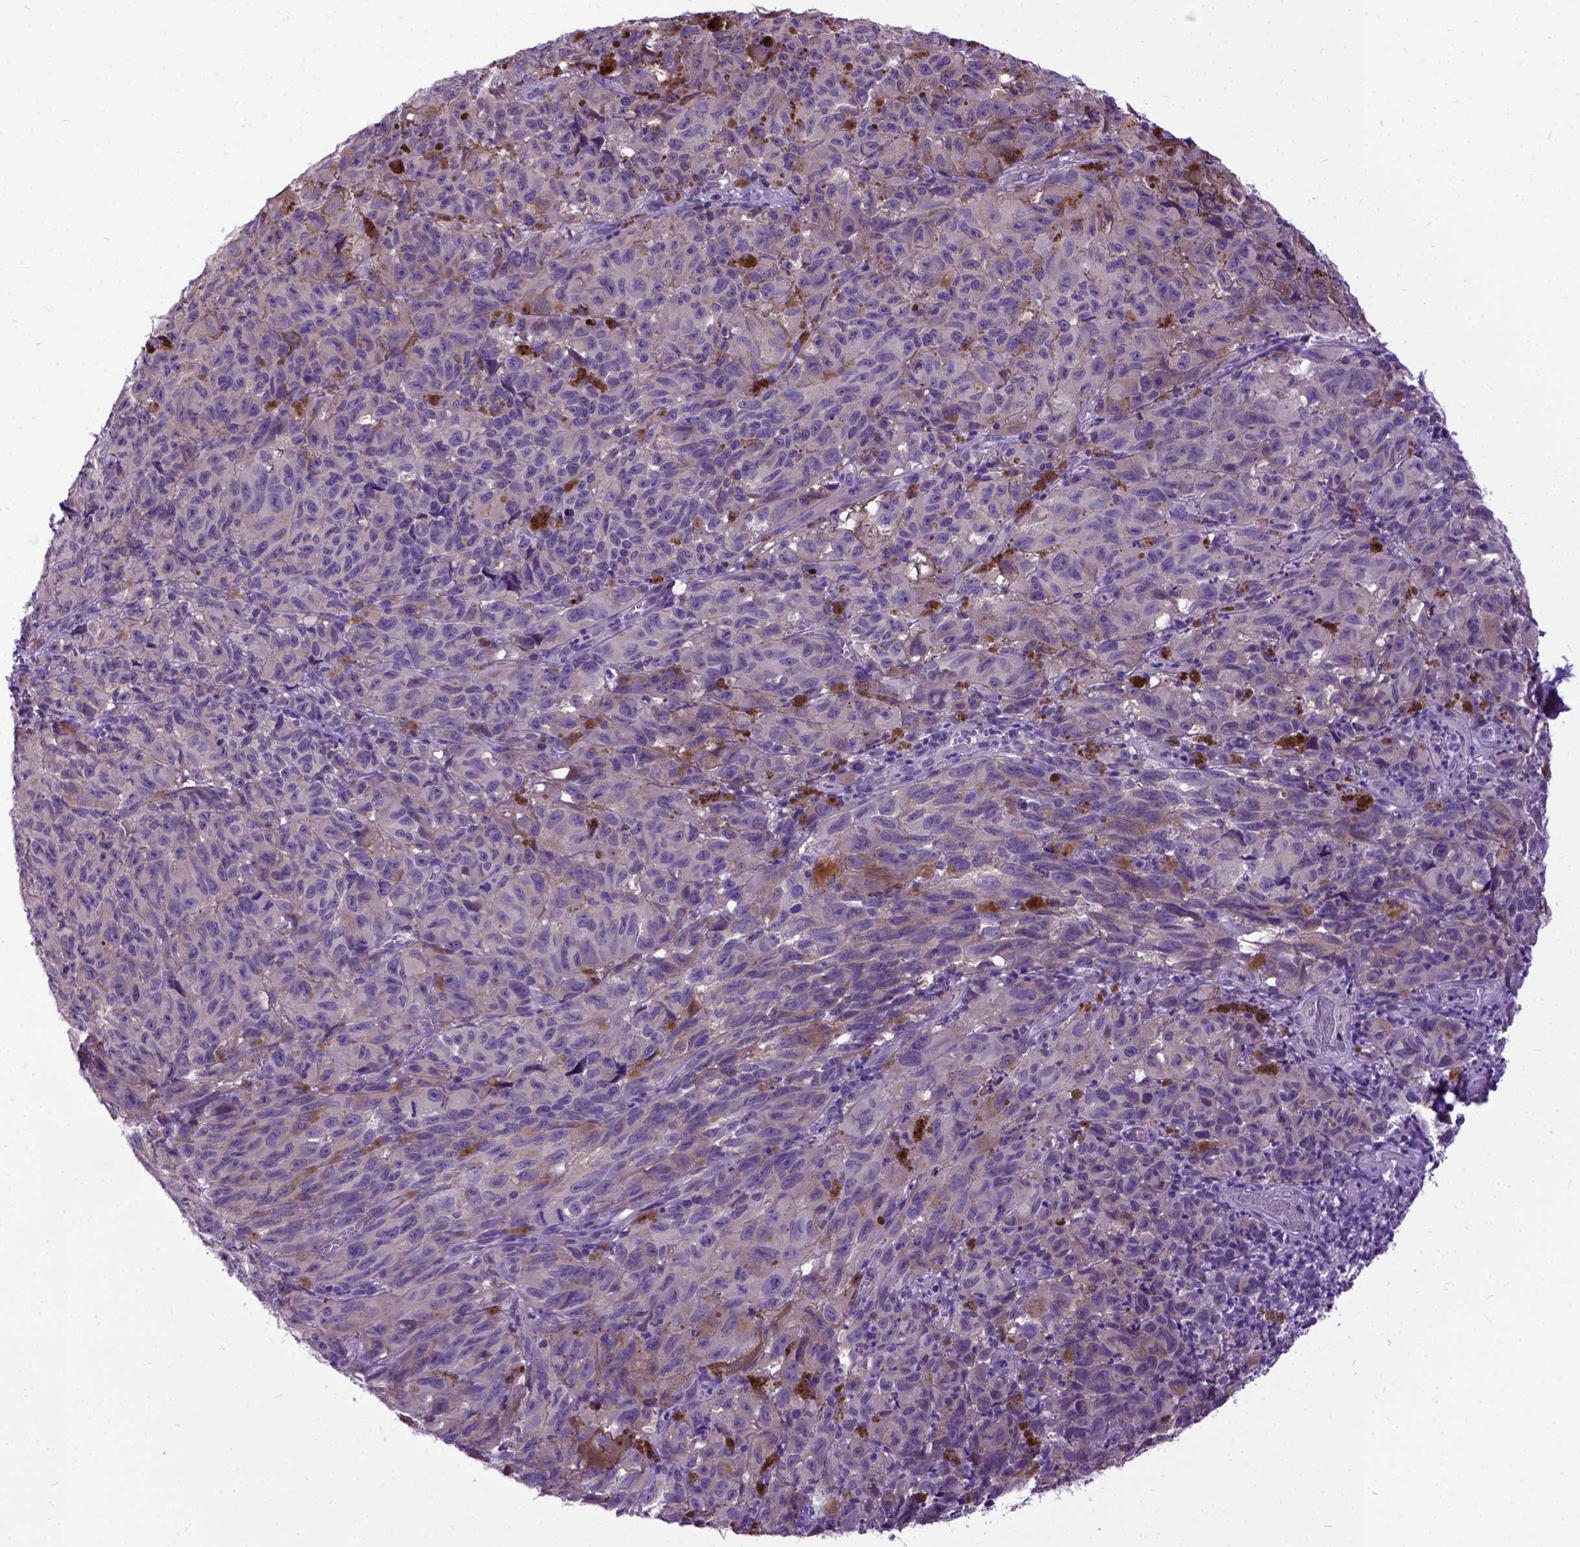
{"staining": {"intensity": "weak", "quantity": "25%-75%", "location": "cytoplasmic/membranous"}, "tissue": "melanoma", "cell_type": "Tumor cells", "image_type": "cancer", "snomed": [{"axis": "morphology", "description": "Malignant melanoma, NOS"}, {"axis": "topography", "description": "Vulva, labia, clitoris and Bartholin´s gland, NO"}], "caption": "This is an image of immunohistochemistry (IHC) staining of malignant melanoma, which shows weak staining in the cytoplasmic/membranous of tumor cells.", "gene": "NEK5", "patient": {"sex": "female", "age": 75}}